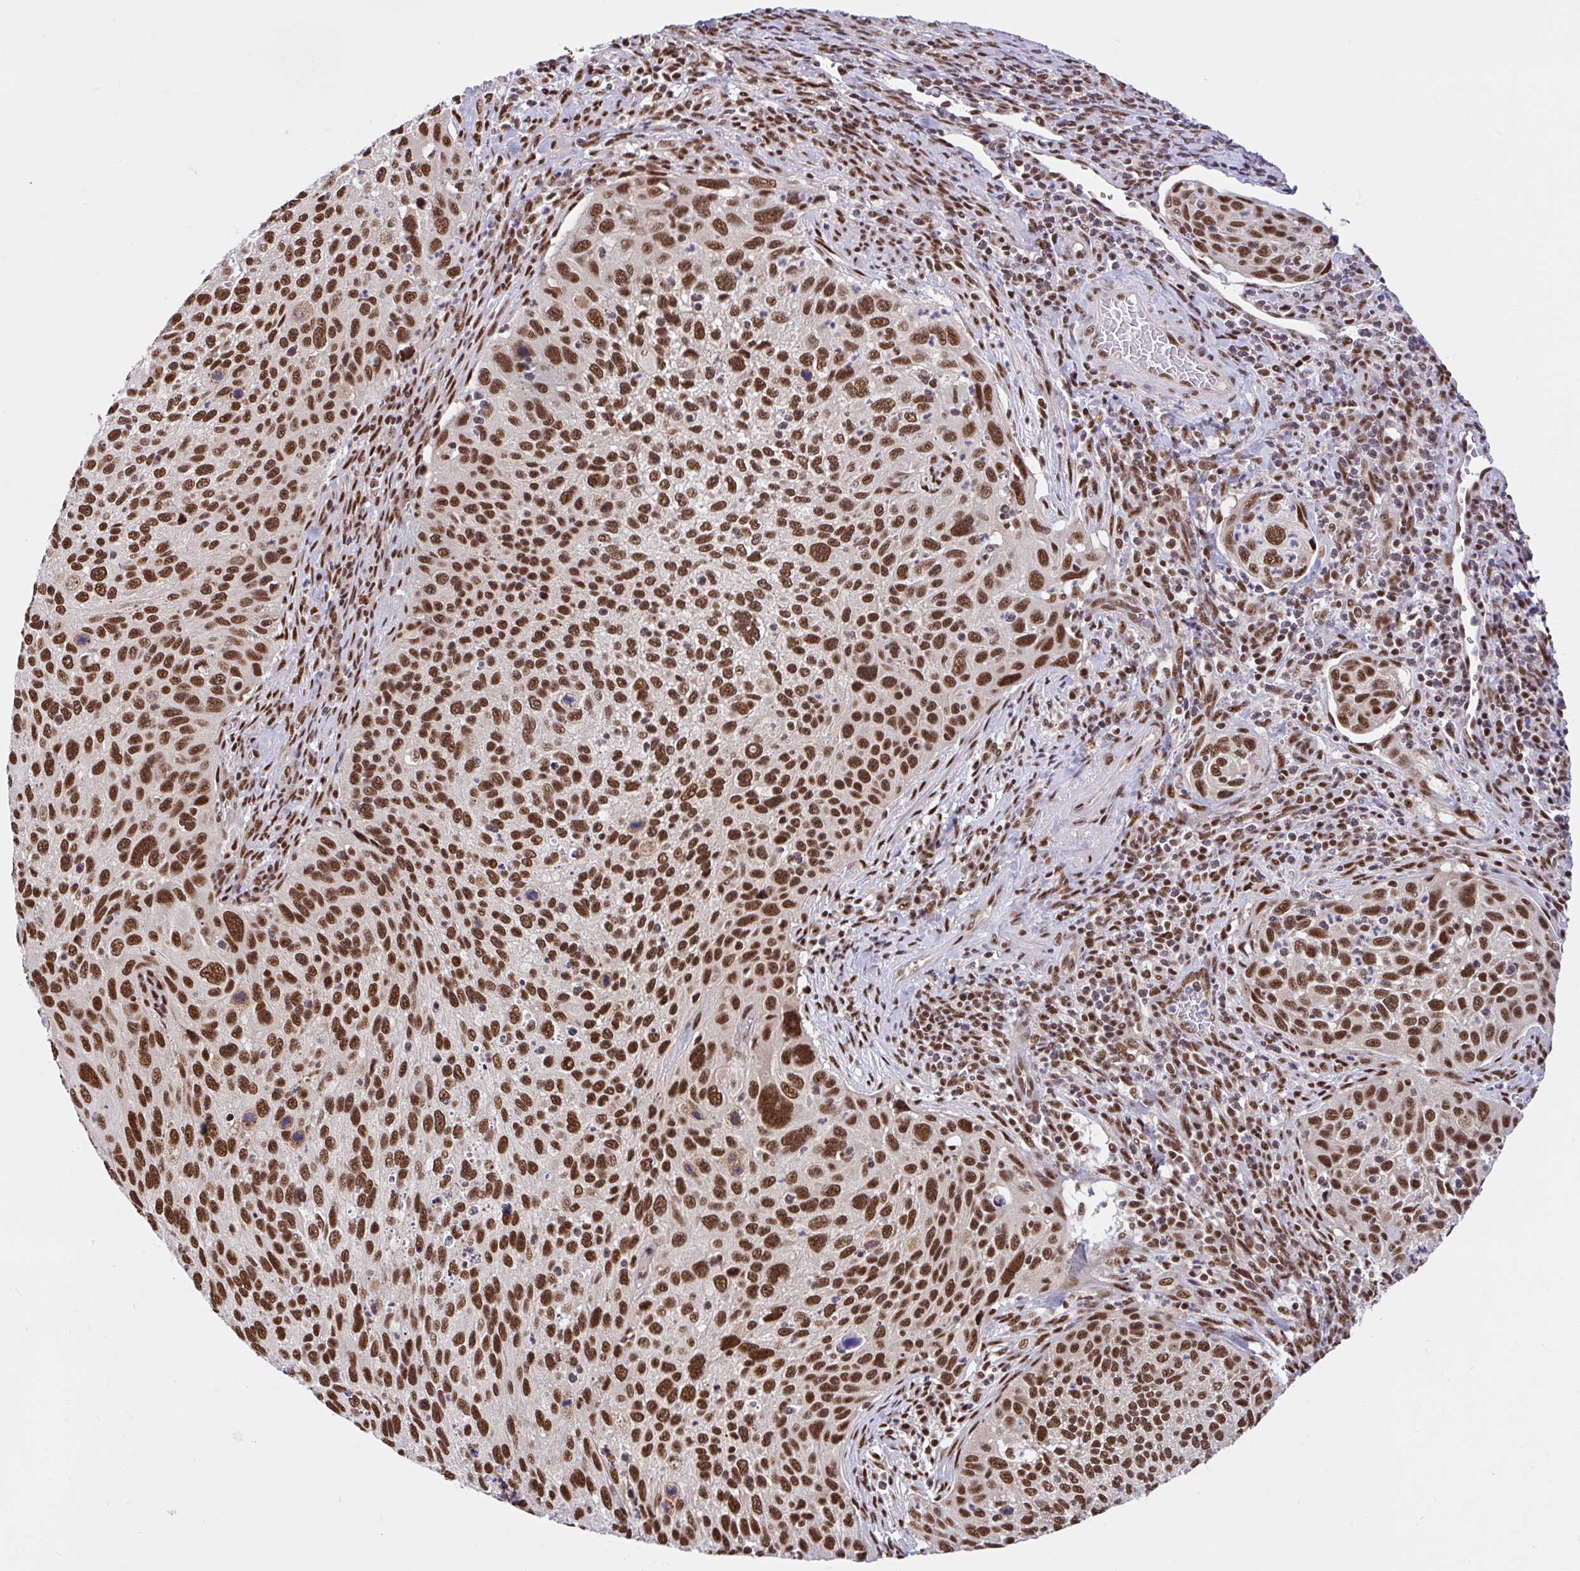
{"staining": {"intensity": "strong", "quantity": ">75%", "location": "nuclear"}, "tissue": "cervical cancer", "cell_type": "Tumor cells", "image_type": "cancer", "snomed": [{"axis": "morphology", "description": "Squamous cell carcinoma, NOS"}, {"axis": "topography", "description": "Cervix"}], "caption": "Protein expression by IHC exhibits strong nuclear positivity in approximately >75% of tumor cells in cervical squamous cell carcinoma.", "gene": "ABCA9", "patient": {"sex": "female", "age": 70}}